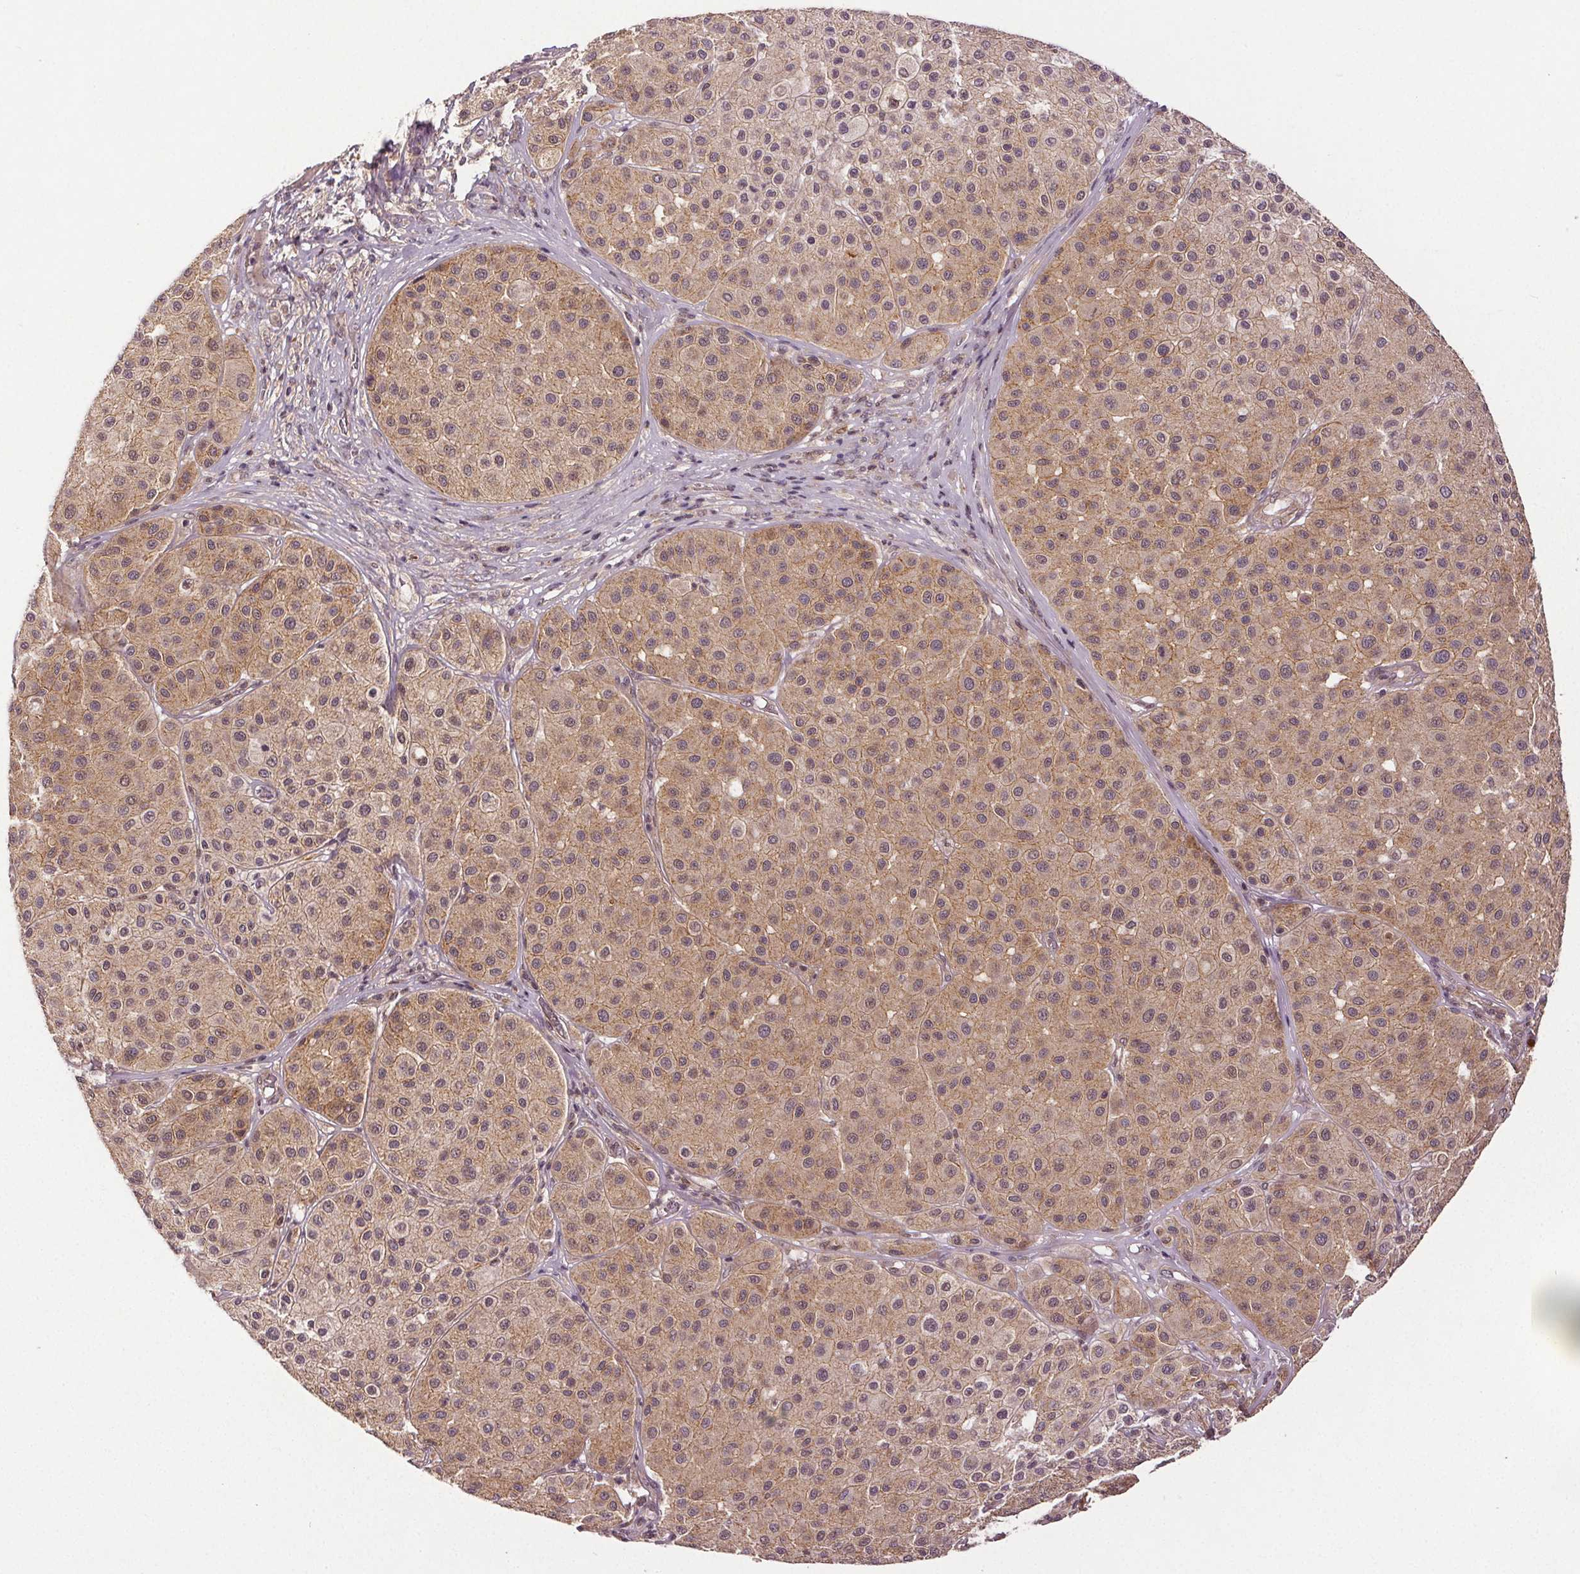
{"staining": {"intensity": "moderate", "quantity": "25%-75%", "location": "cytoplasmic/membranous"}, "tissue": "melanoma", "cell_type": "Tumor cells", "image_type": "cancer", "snomed": [{"axis": "morphology", "description": "Malignant melanoma, Metastatic site"}, {"axis": "topography", "description": "Smooth muscle"}], "caption": "Malignant melanoma (metastatic site) stained with DAB (3,3'-diaminobenzidine) IHC displays medium levels of moderate cytoplasmic/membranous positivity in approximately 25%-75% of tumor cells. (brown staining indicates protein expression, while blue staining denotes nuclei).", "gene": "EPHB3", "patient": {"sex": "male", "age": 41}}